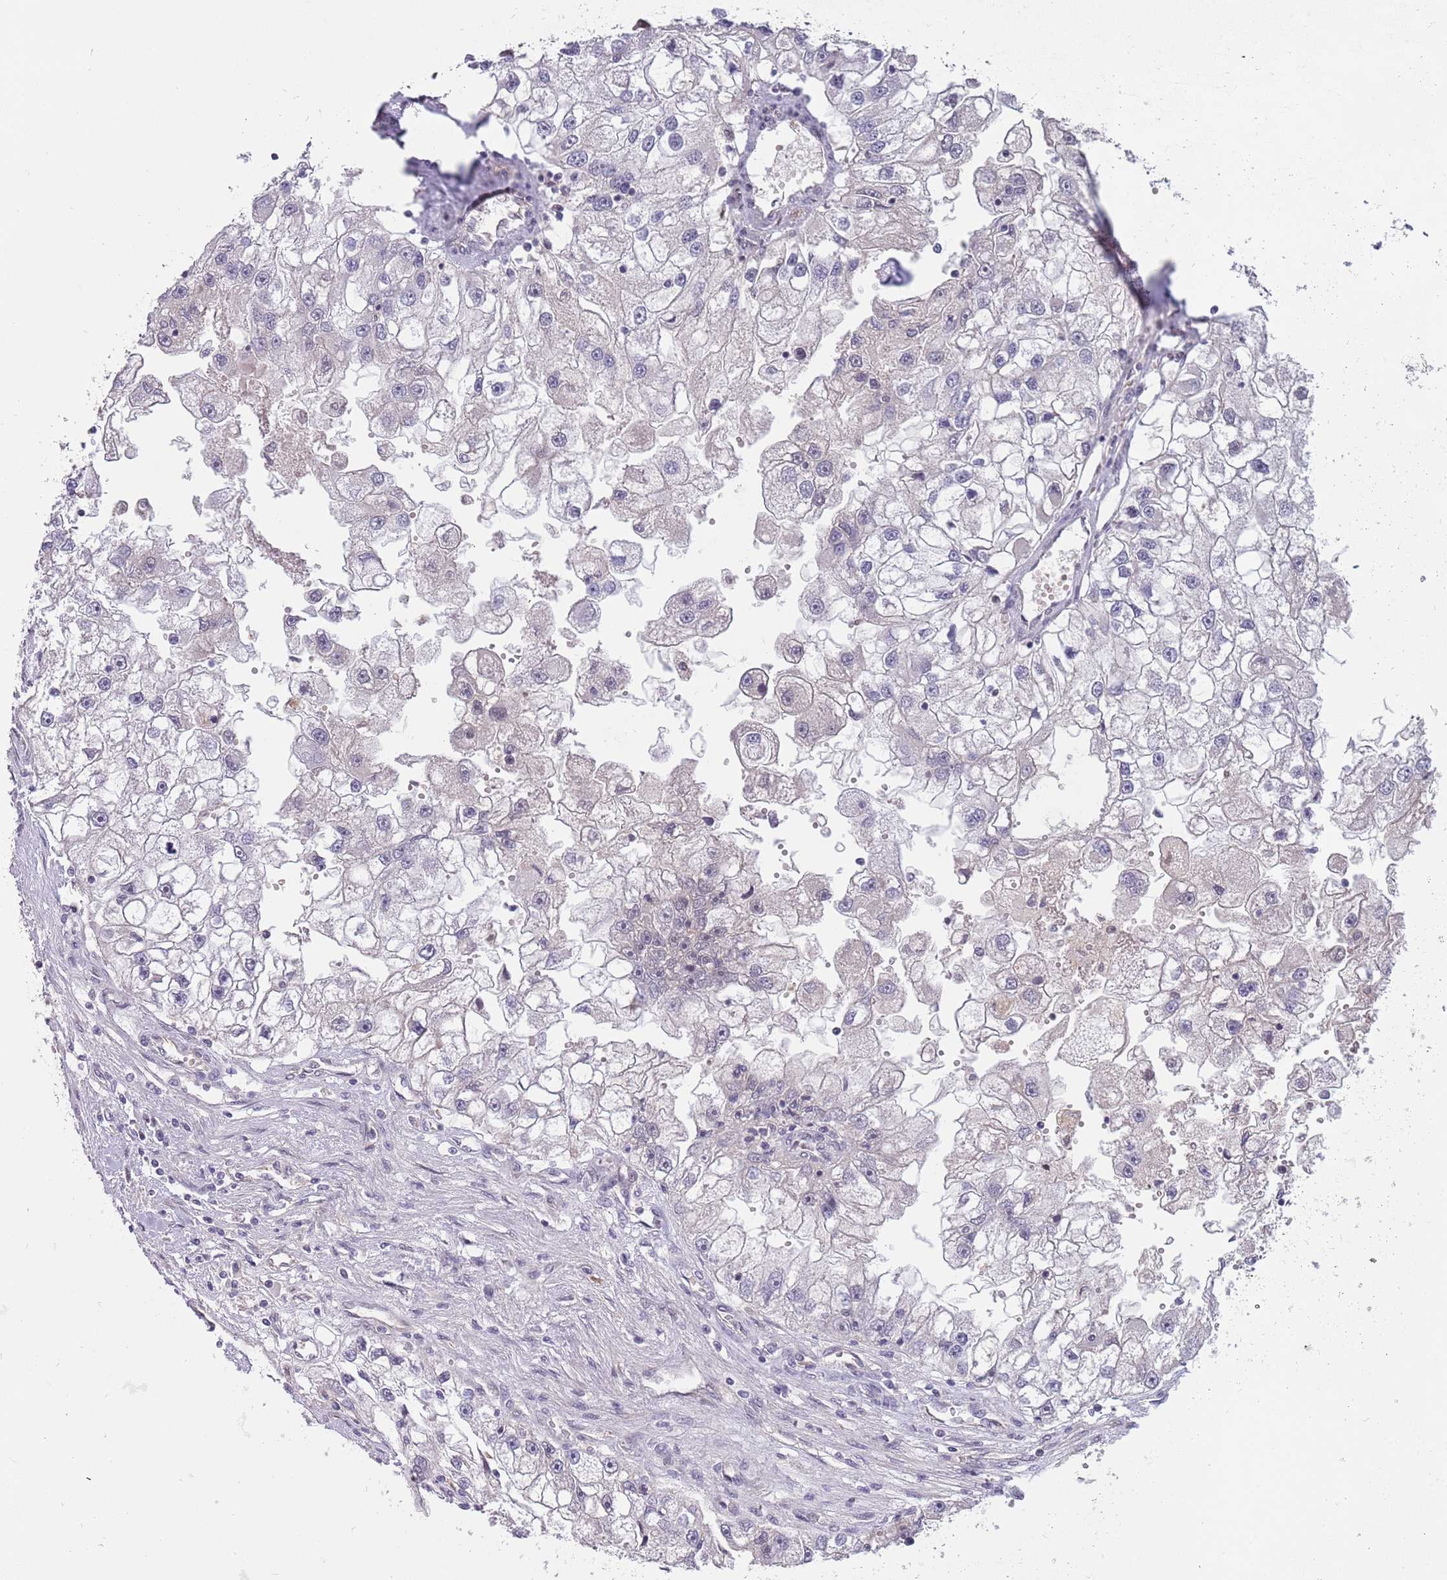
{"staining": {"intensity": "negative", "quantity": "none", "location": "none"}, "tissue": "renal cancer", "cell_type": "Tumor cells", "image_type": "cancer", "snomed": [{"axis": "morphology", "description": "Adenocarcinoma, NOS"}, {"axis": "topography", "description": "Kidney"}], "caption": "Image shows no protein positivity in tumor cells of renal cancer tissue.", "gene": "ZBTB7A", "patient": {"sex": "male", "age": 63}}